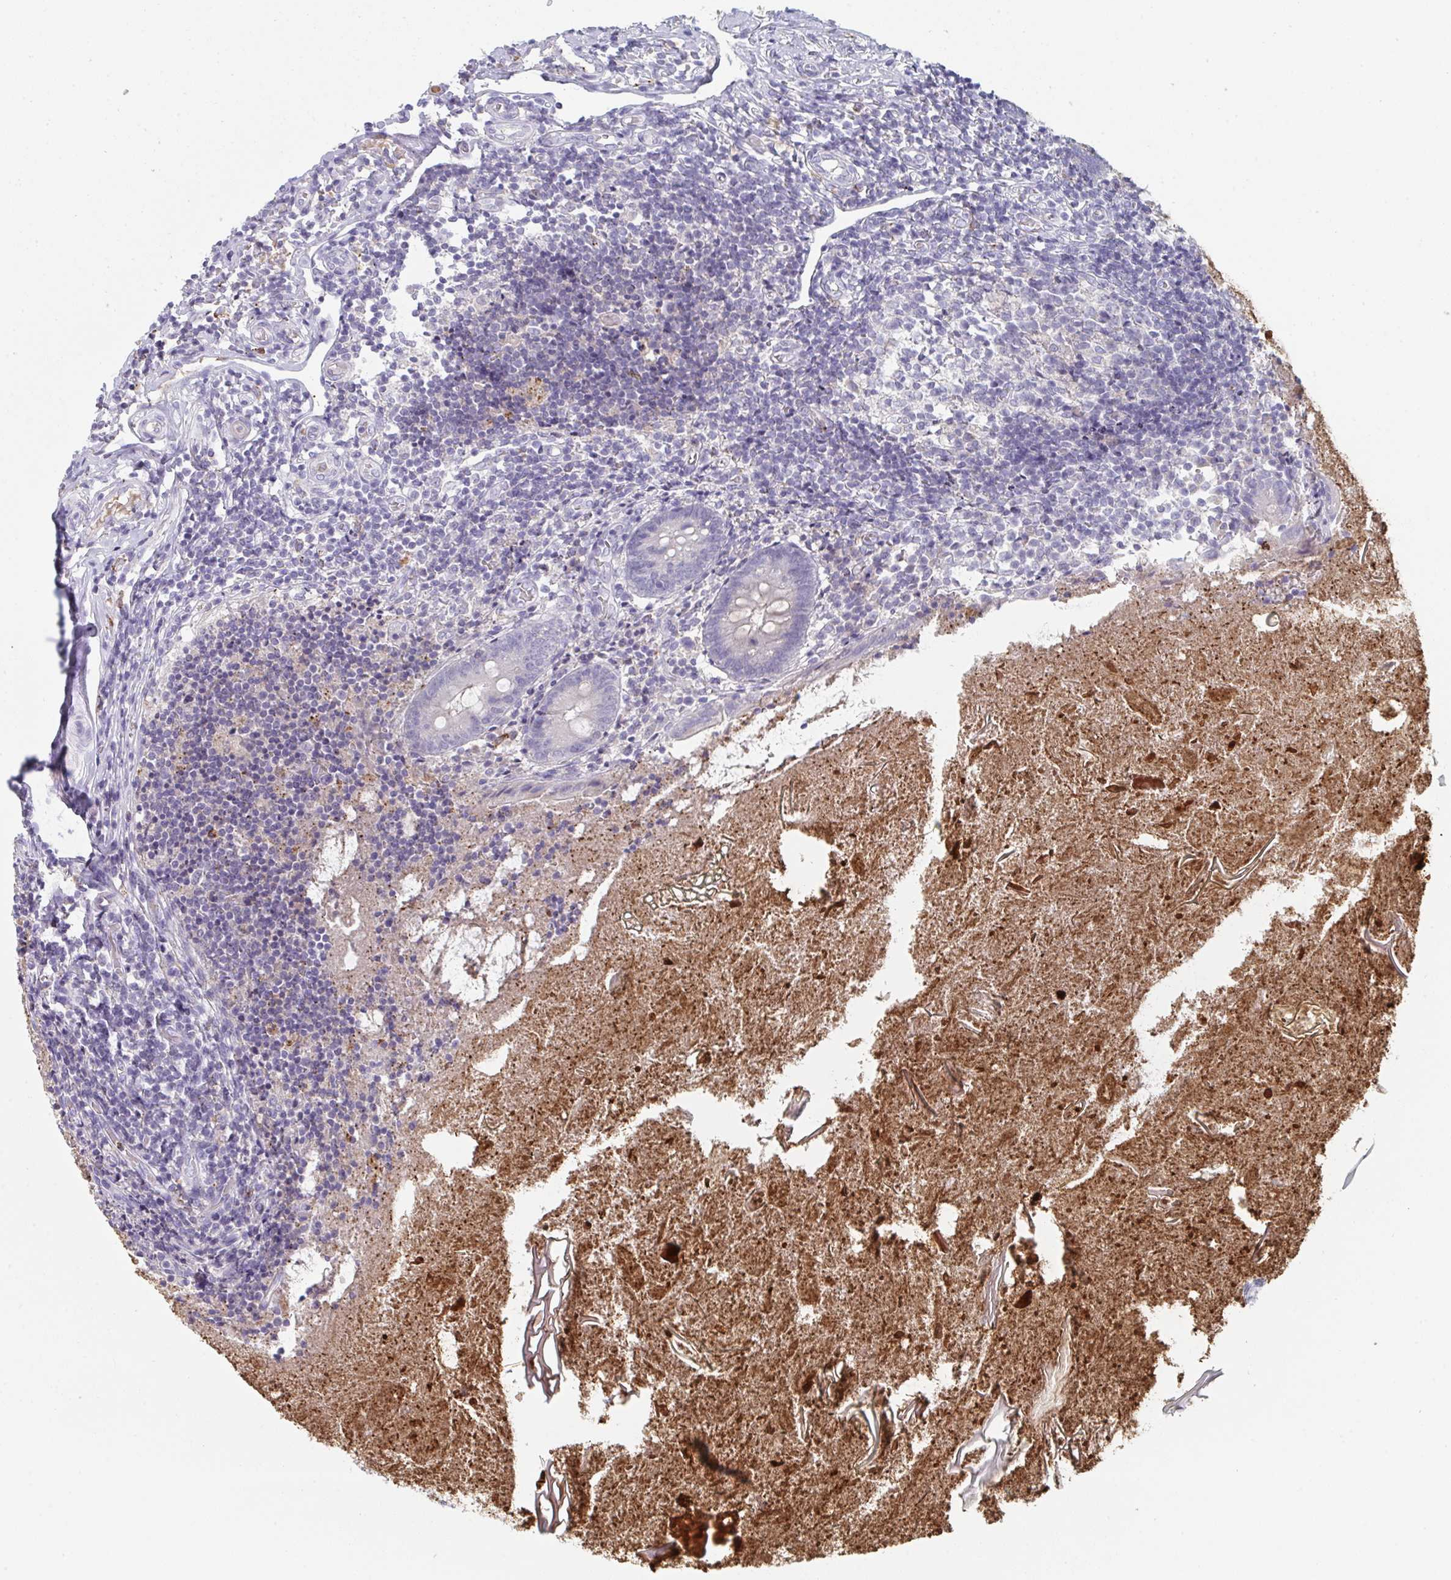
{"staining": {"intensity": "weak", "quantity": "<25%", "location": "cytoplasmic/membranous"}, "tissue": "appendix", "cell_type": "Glandular cells", "image_type": "normal", "snomed": [{"axis": "morphology", "description": "Normal tissue, NOS"}, {"axis": "topography", "description": "Appendix"}], "caption": "A photomicrograph of appendix stained for a protein demonstrates no brown staining in glandular cells. The staining was performed using DAB to visualize the protein expression in brown, while the nuclei were stained in blue with hematoxylin (Magnification: 20x).", "gene": "HGFAC", "patient": {"sex": "female", "age": 17}}